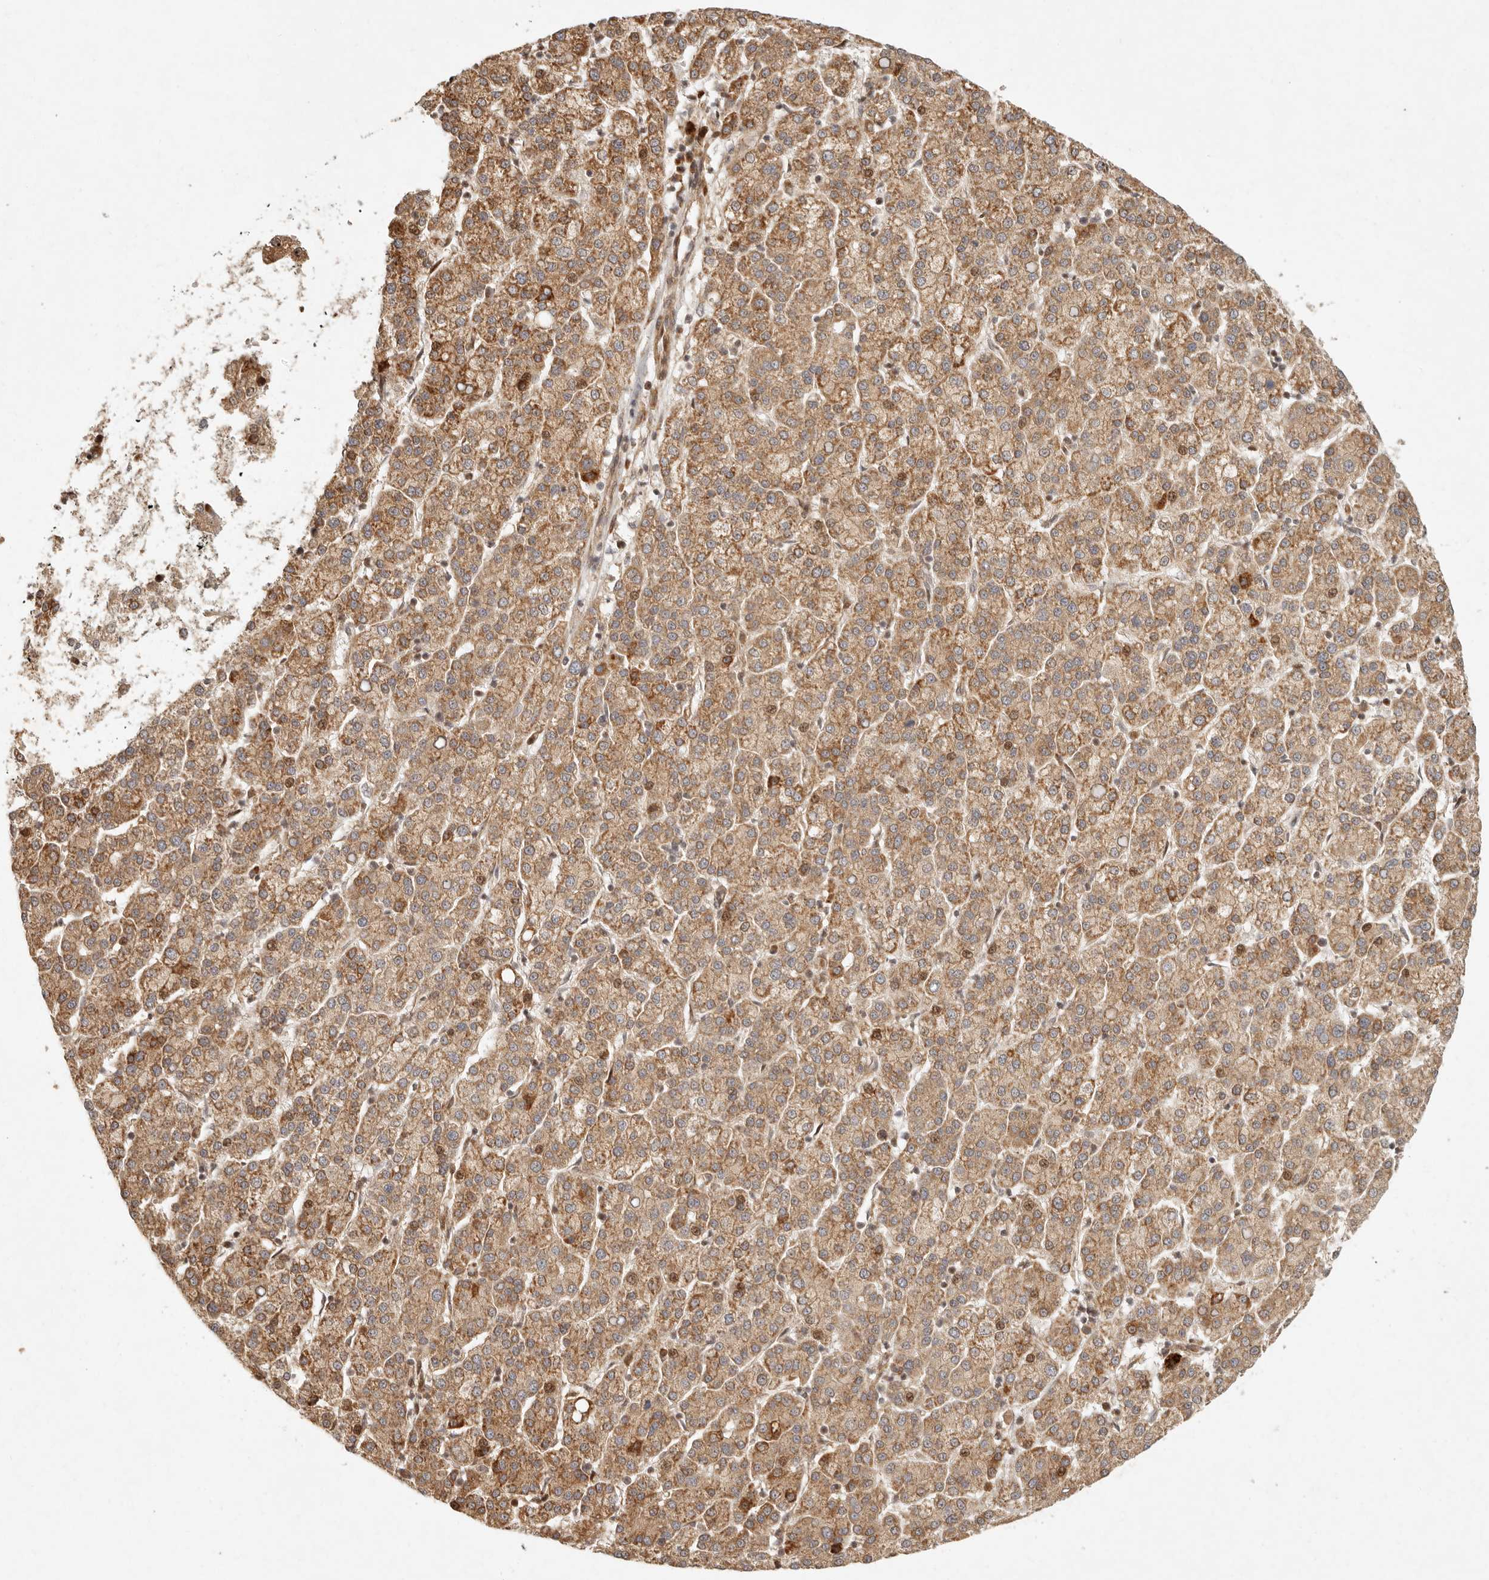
{"staining": {"intensity": "moderate", "quantity": ">75%", "location": "cytoplasmic/membranous"}, "tissue": "liver cancer", "cell_type": "Tumor cells", "image_type": "cancer", "snomed": [{"axis": "morphology", "description": "Carcinoma, Hepatocellular, NOS"}, {"axis": "topography", "description": "Liver"}], "caption": "The micrograph displays a brown stain indicating the presence of a protein in the cytoplasmic/membranous of tumor cells in hepatocellular carcinoma (liver).", "gene": "KLHL38", "patient": {"sex": "female", "age": 58}}